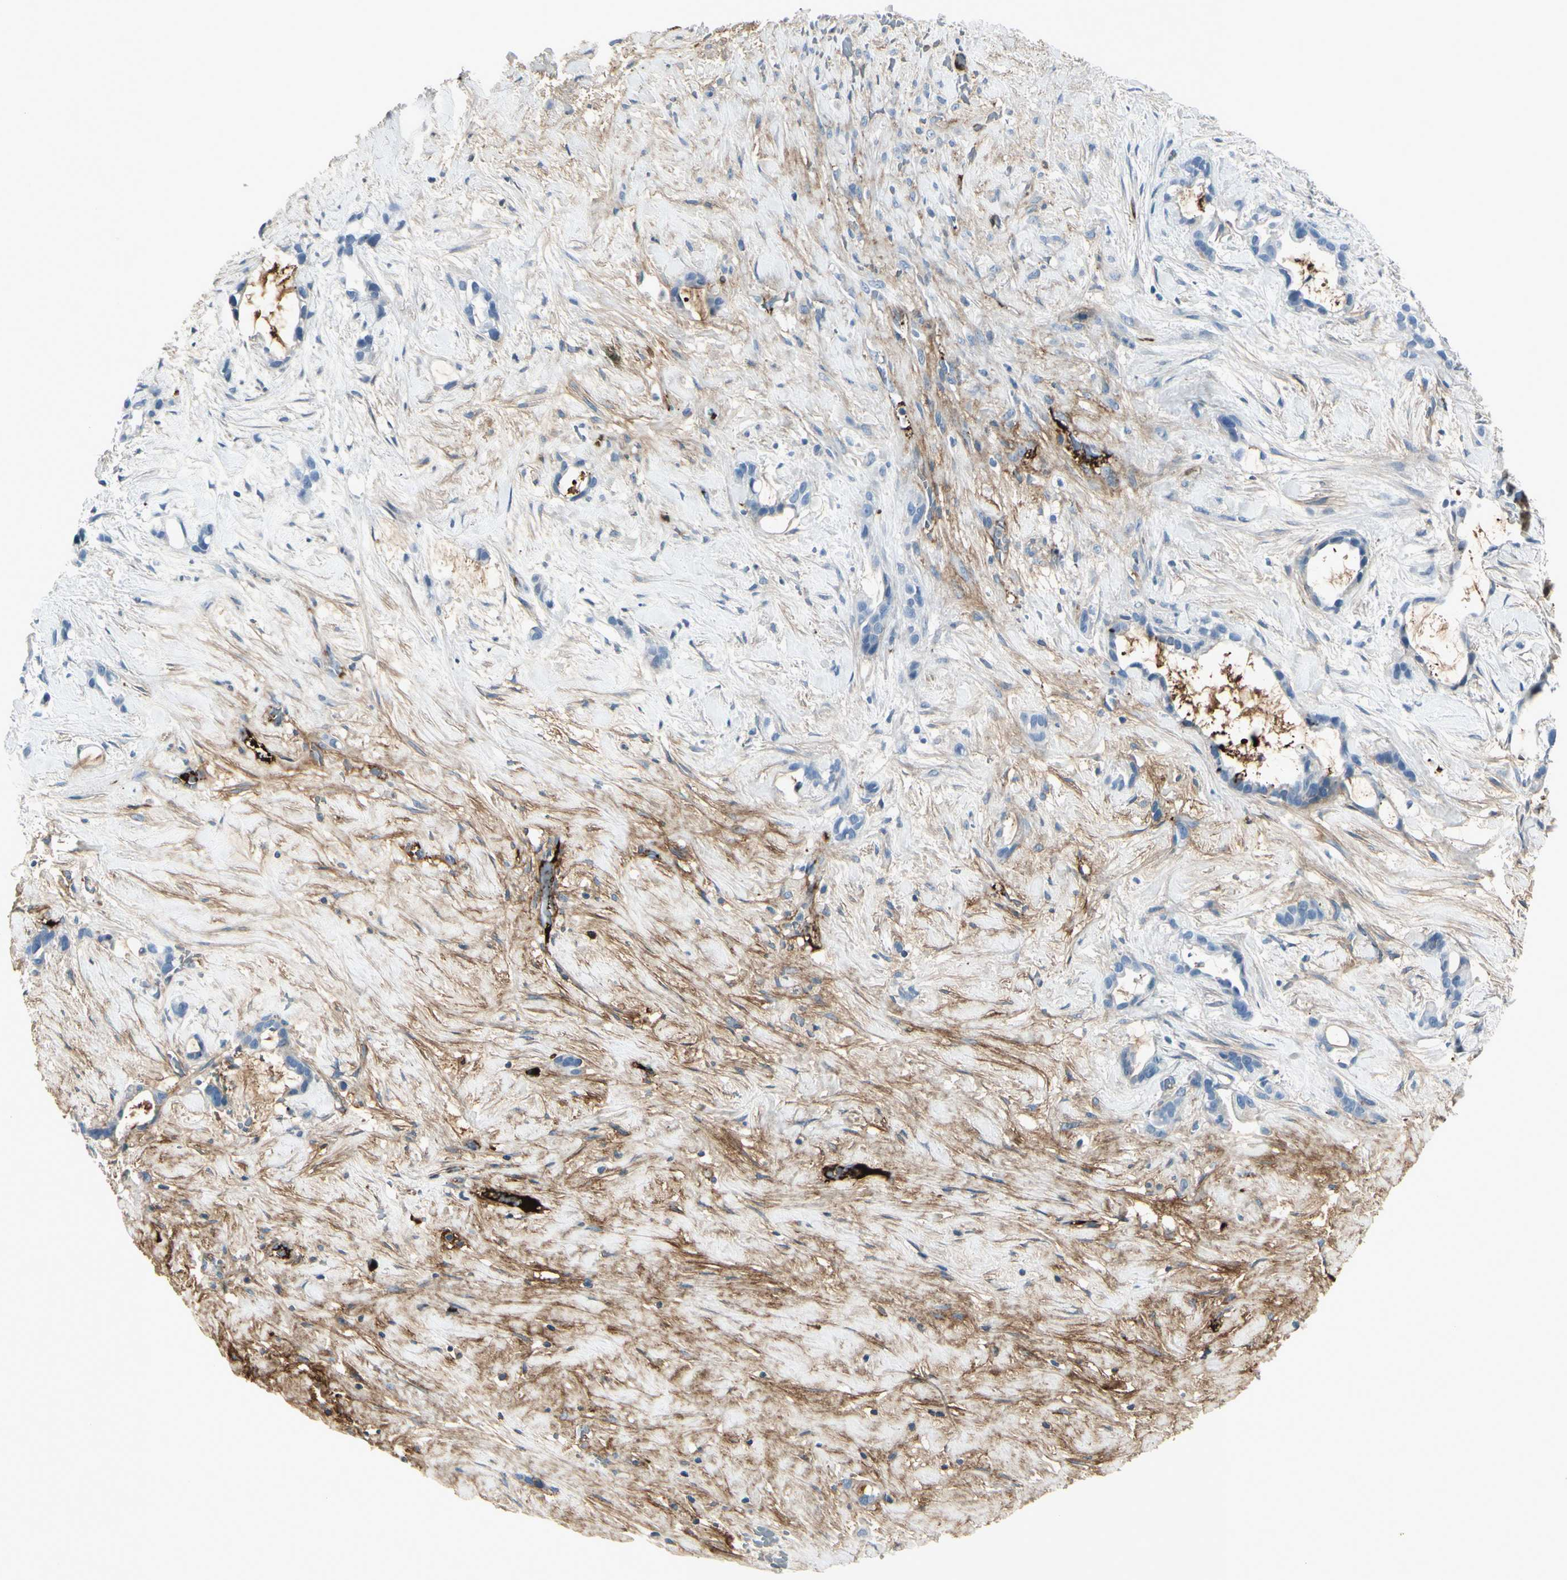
{"staining": {"intensity": "negative", "quantity": "none", "location": "none"}, "tissue": "liver cancer", "cell_type": "Tumor cells", "image_type": "cancer", "snomed": [{"axis": "morphology", "description": "Cholangiocarcinoma"}, {"axis": "topography", "description": "Liver"}], "caption": "Photomicrograph shows no protein staining in tumor cells of cholangiocarcinoma (liver) tissue. (Brightfield microscopy of DAB immunohistochemistry at high magnification).", "gene": "IGHG1", "patient": {"sex": "female", "age": 65}}